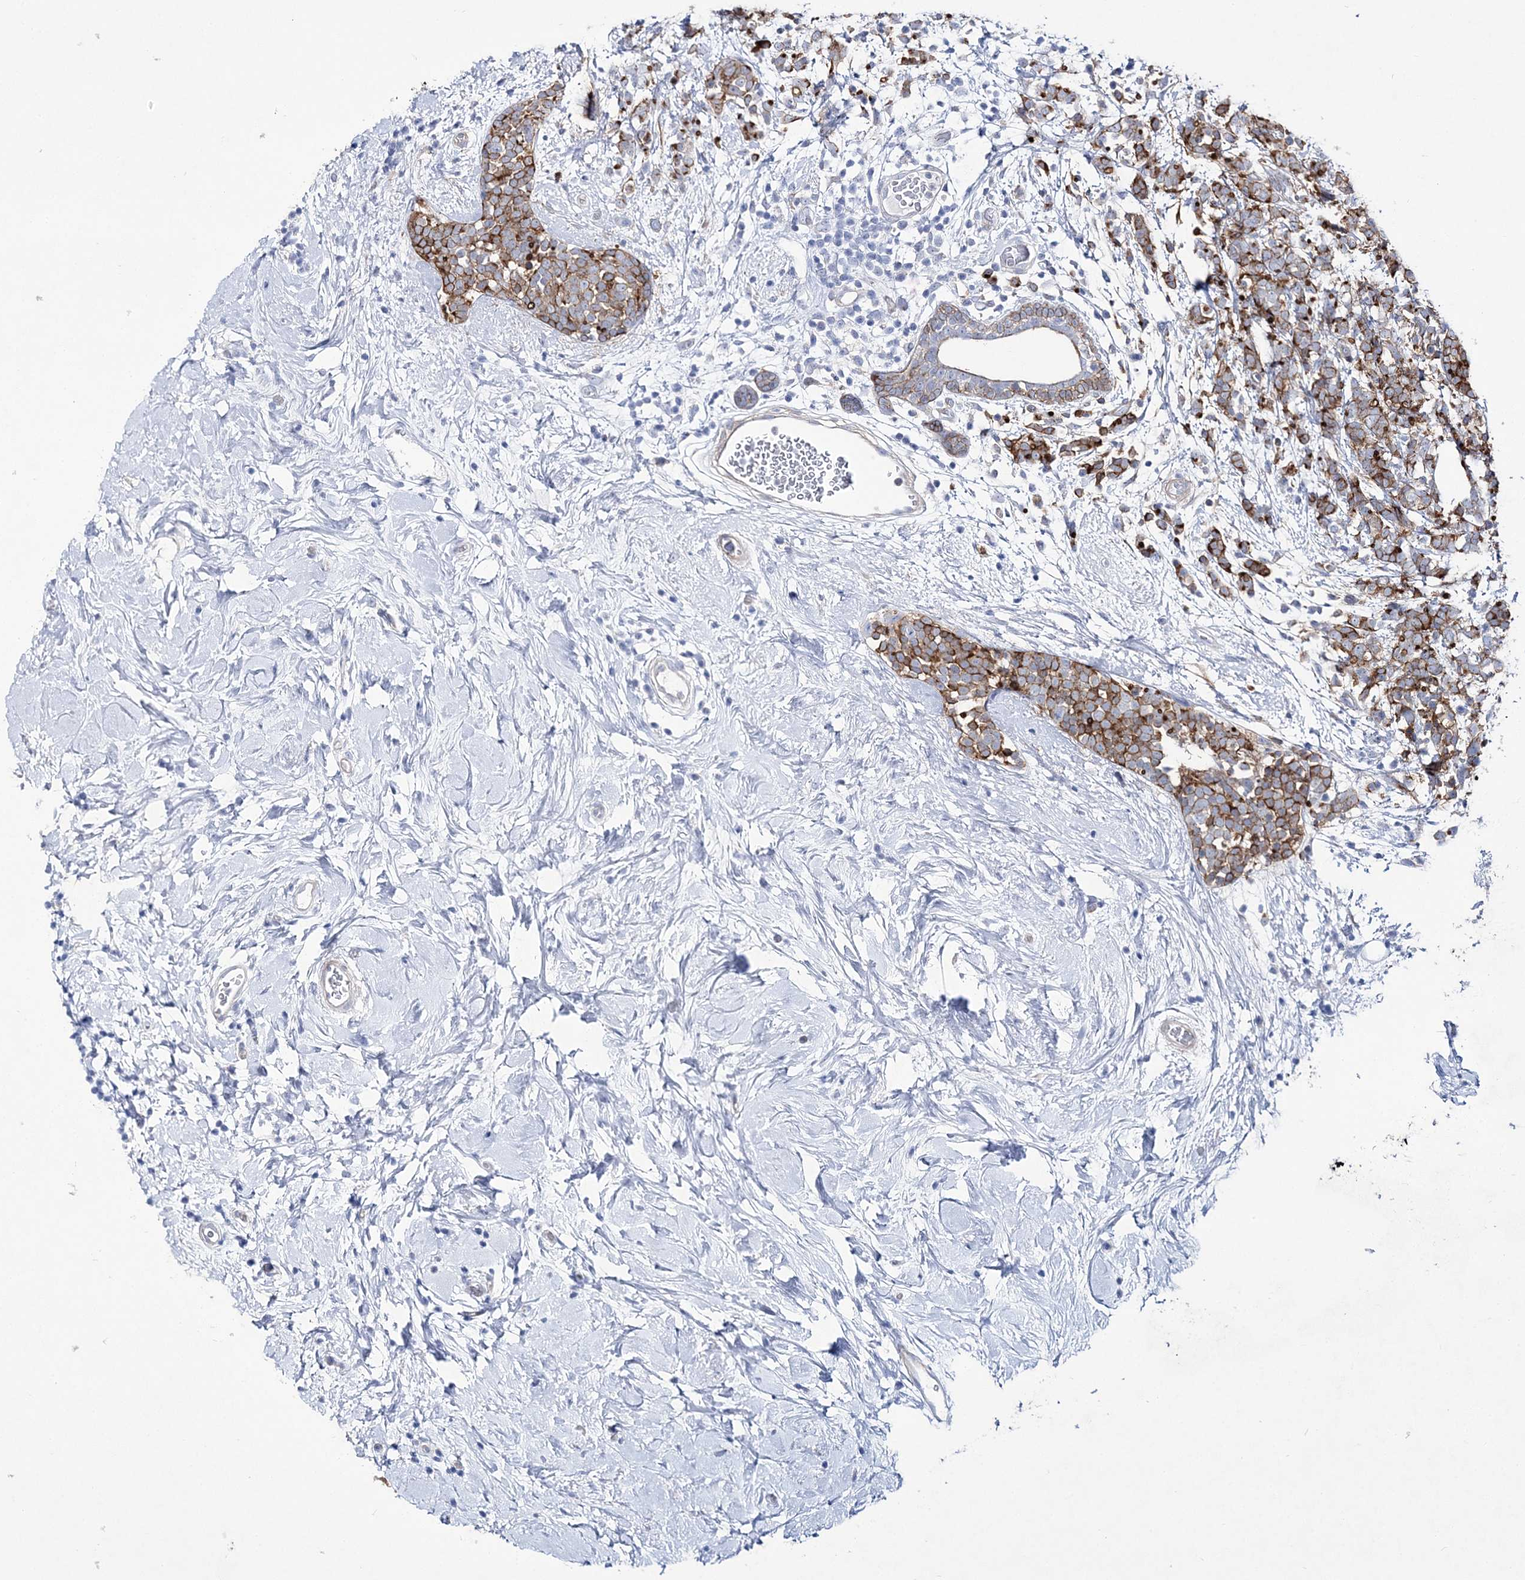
{"staining": {"intensity": "moderate", "quantity": ">75%", "location": "cytoplasmic/membranous"}, "tissue": "breast cancer", "cell_type": "Tumor cells", "image_type": "cancer", "snomed": [{"axis": "morphology", "description": "Lobular carcinoma"}, {"axis": "topography", "description": "Breast"}], "caption": "Human lobular carcinoma (breast) stained with a brown dye shows moderate cytoplasmic/membranous positive positivity in approximately >75% of tumor cells.", "gene": "ANO1", "patient": {"sex": "female", "age": 58}}